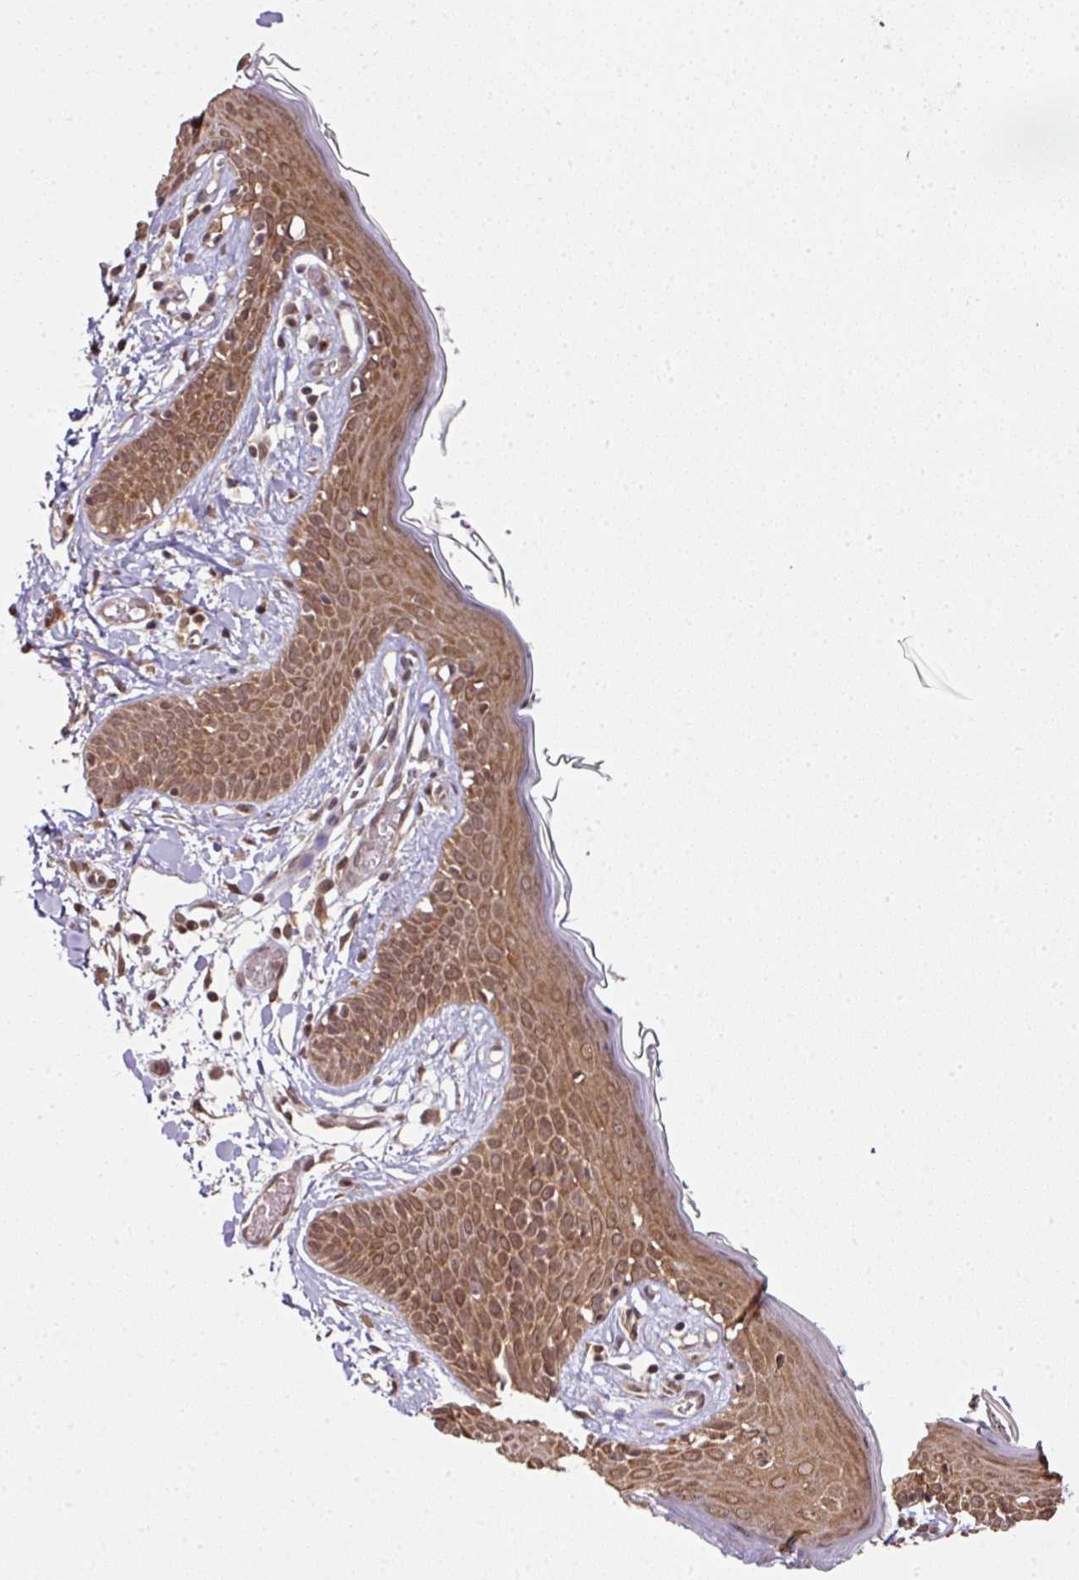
{"staining": {"intensity": "moderate", "quantity": ">75%", "location": "cytoplasmic/membranous"}, "tissue": "skin", "cell_type": "Fibroblasts", "image_type": "normal", "snomed": [{"axis": "morphology", "description": "Normal tissue, NOS"}, {"axis": "topography", "description": "Skin"}], "caption": "A brown stain labels moderate cytoplasmic/membranous staining of a protein in fibroblasts of benign skin. Immunohistochemistry (ihc) stains the protein of interest in brown and the nuclei are stained blue.", "gene": "ANKRD18A", "patient": {"sex": "male", "age": 79}}